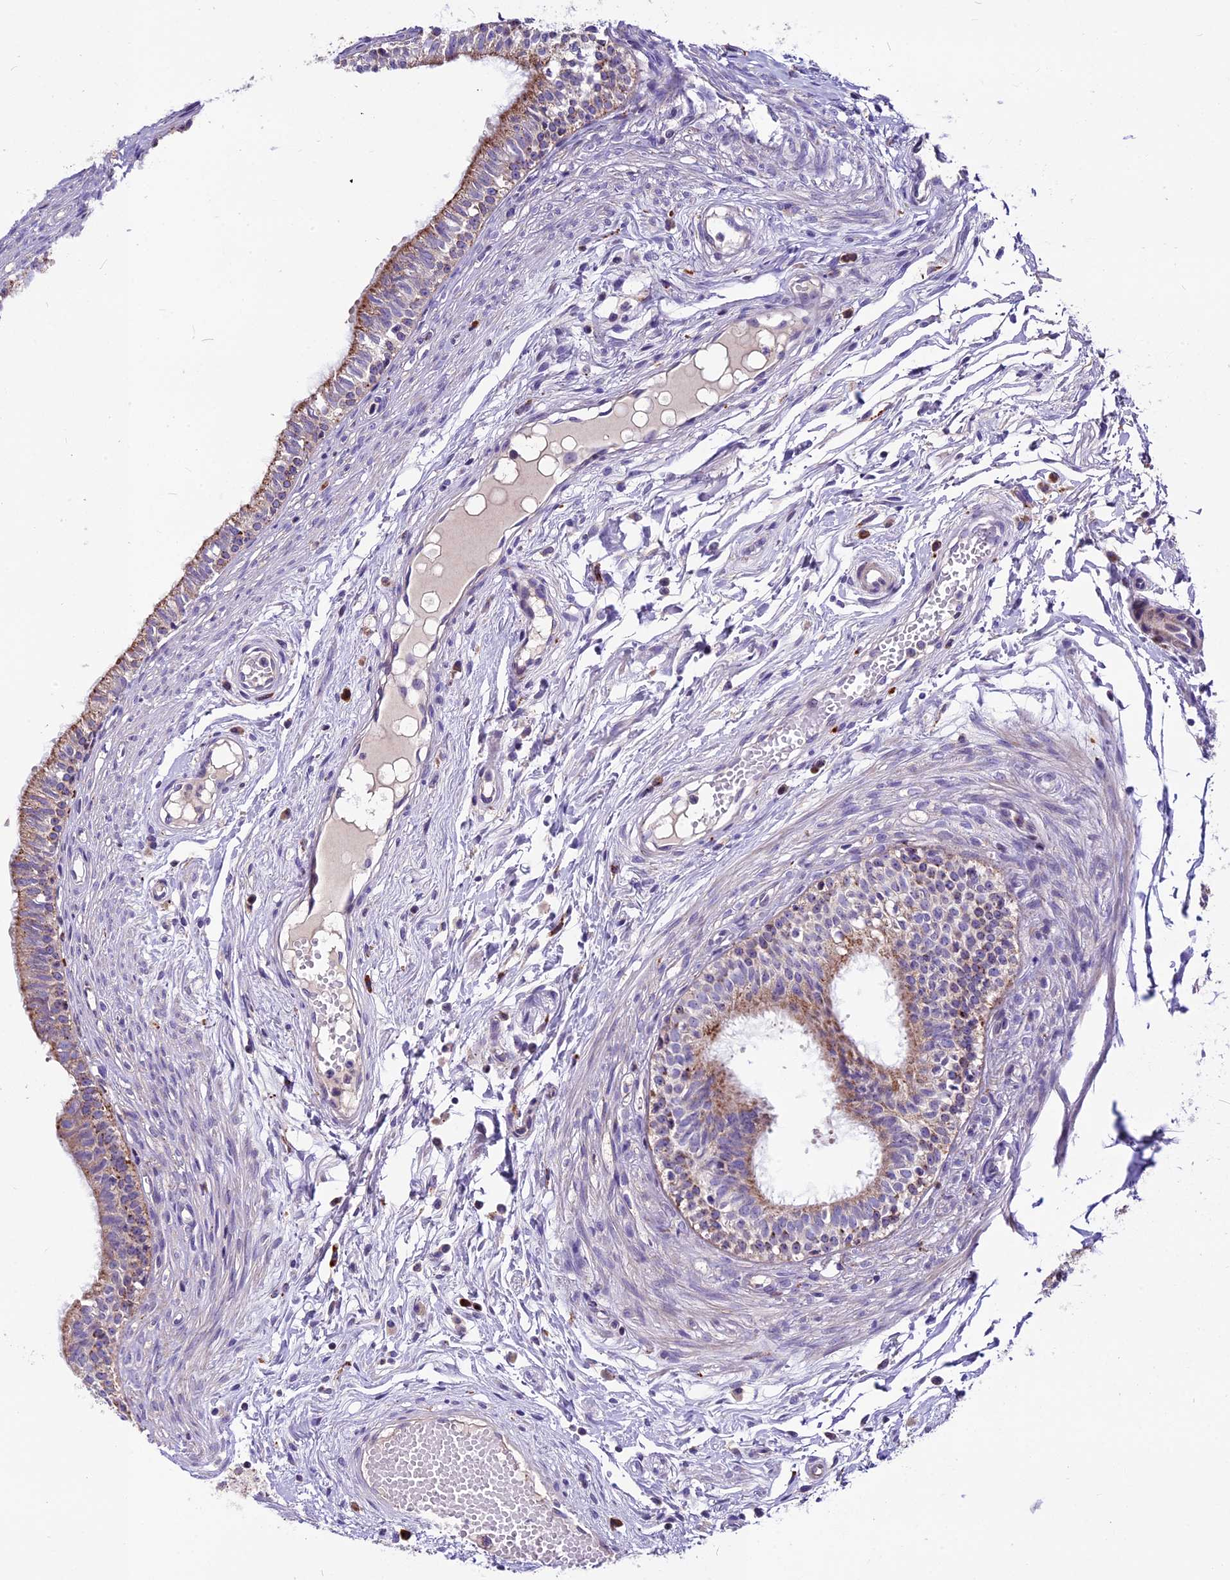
{"staining": {"intensity": "weak", "quantity": "25%-75%", "location": "cytoplasmic/membranous"}, "tissue": "epididymis", "cell_type": "Glandular cells", "image_type": "normal", "snomed": [{"axis": "morphology", "description": "Normal tissue, NOS"}, {"axis": "topography", "description": "Epididymis, spermatic cord, NOS"}], "caption": "Protein staining of benign epididymis demonstrates weak cytoplasmic/membranous staining in about 25%-75% of glandular cells. (brown staining indicates protein expression, while blue staining denotes nuclei).", "gene": "THRSP", "patient": {"sex": "male", "age": 22}}